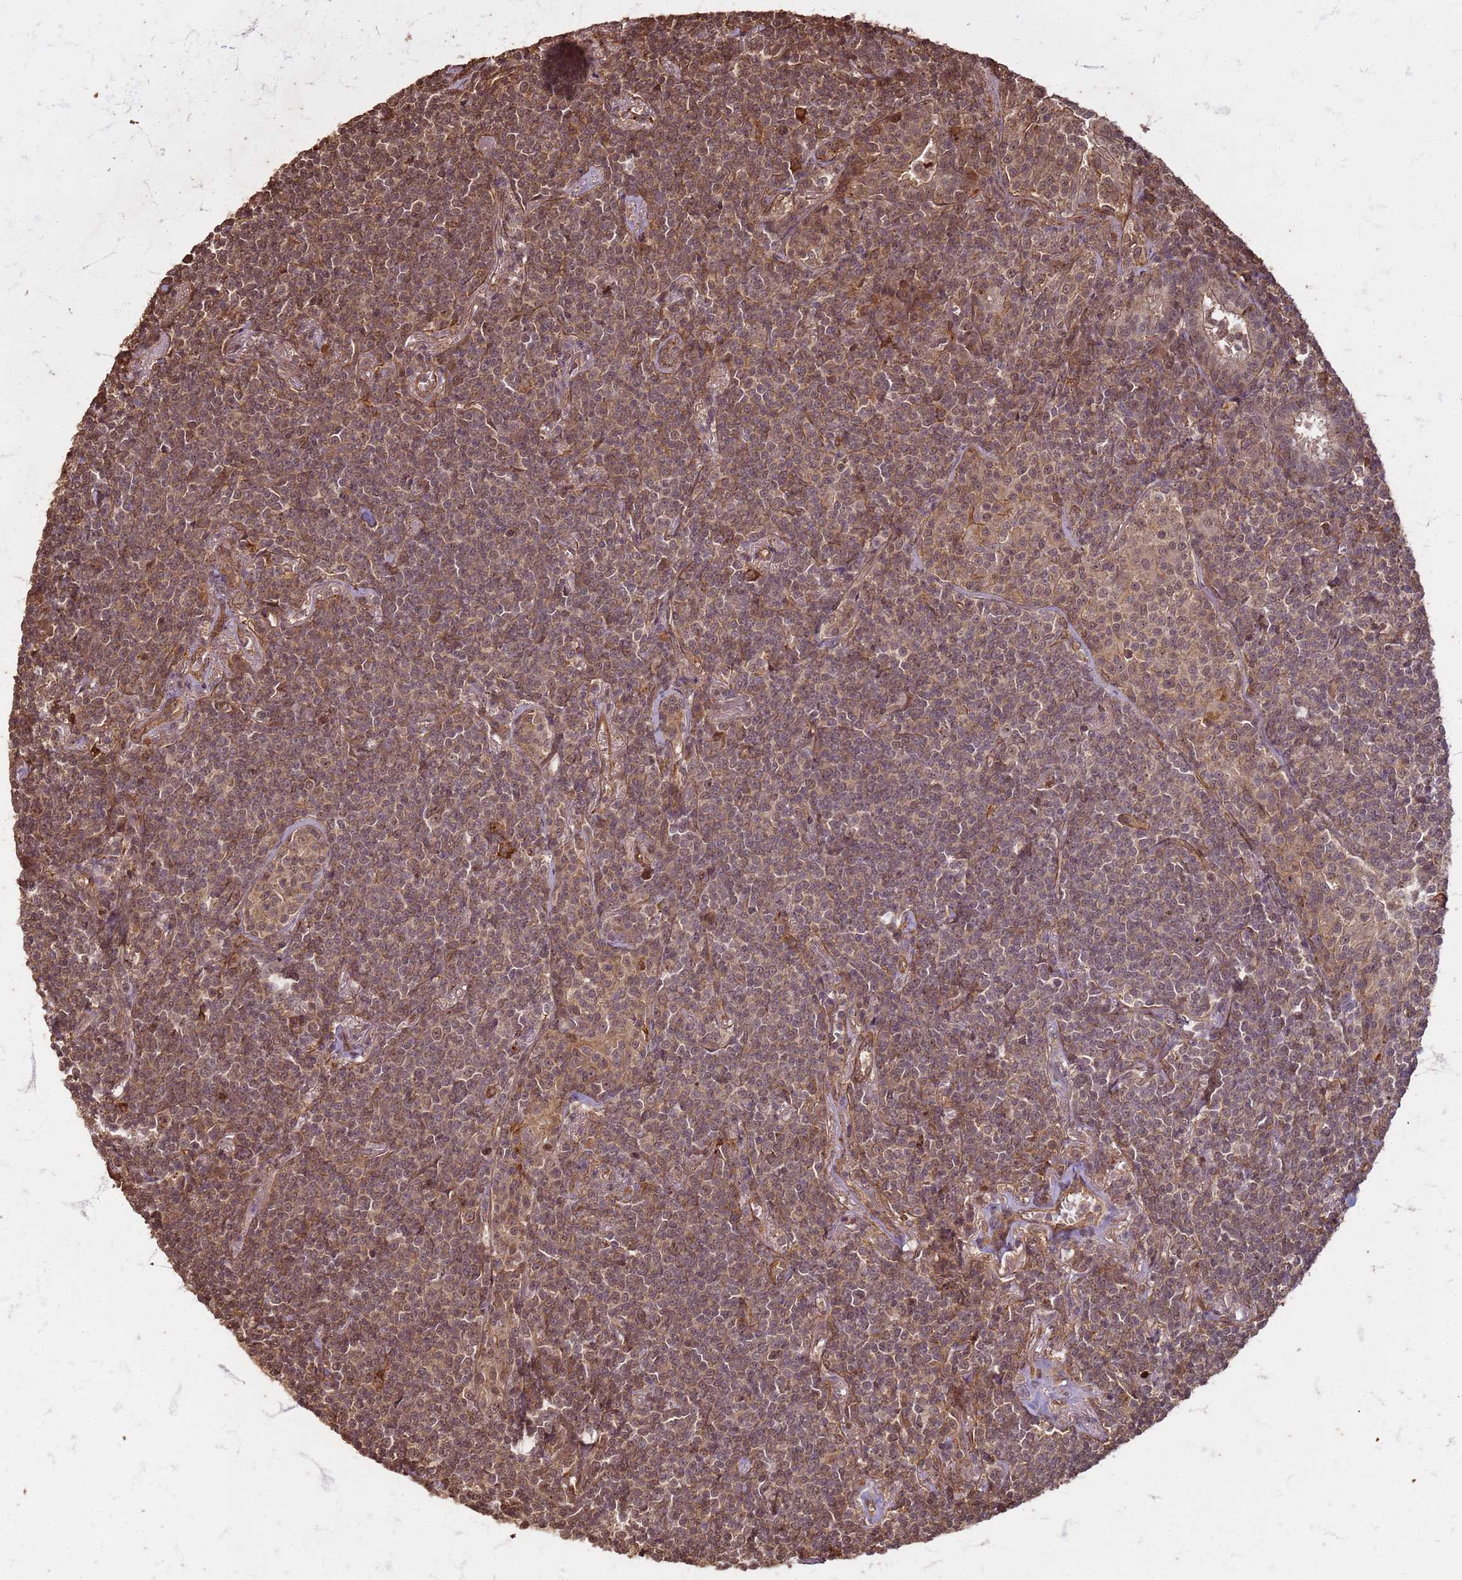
{"staining": {"intensity": "moderate", "quantity": "25%-75%", "location": "cytoplasmic/membranous,nuclear"}, "tissue": "lymphoma", "cell_type": "Tumor cells", "image_type": "cancer", "snomed": [{"axis": "morphology", "description": "Malignant lymphoma, non-Hodgkin's type, Low grade"}, {"axis": "topography", "description": "Lung"}], "caption": "This histopathology image displays immunohistochemistry staining of human low-grade malignant lymphoma, non-Hodgkin's type, with medium moderate cytoplasmic/membranous and nuclear positivity in approximately 25%-75% of tumor cells.", "gene": "KIF26A", "patient": {"sex": "female", "age": 71}}